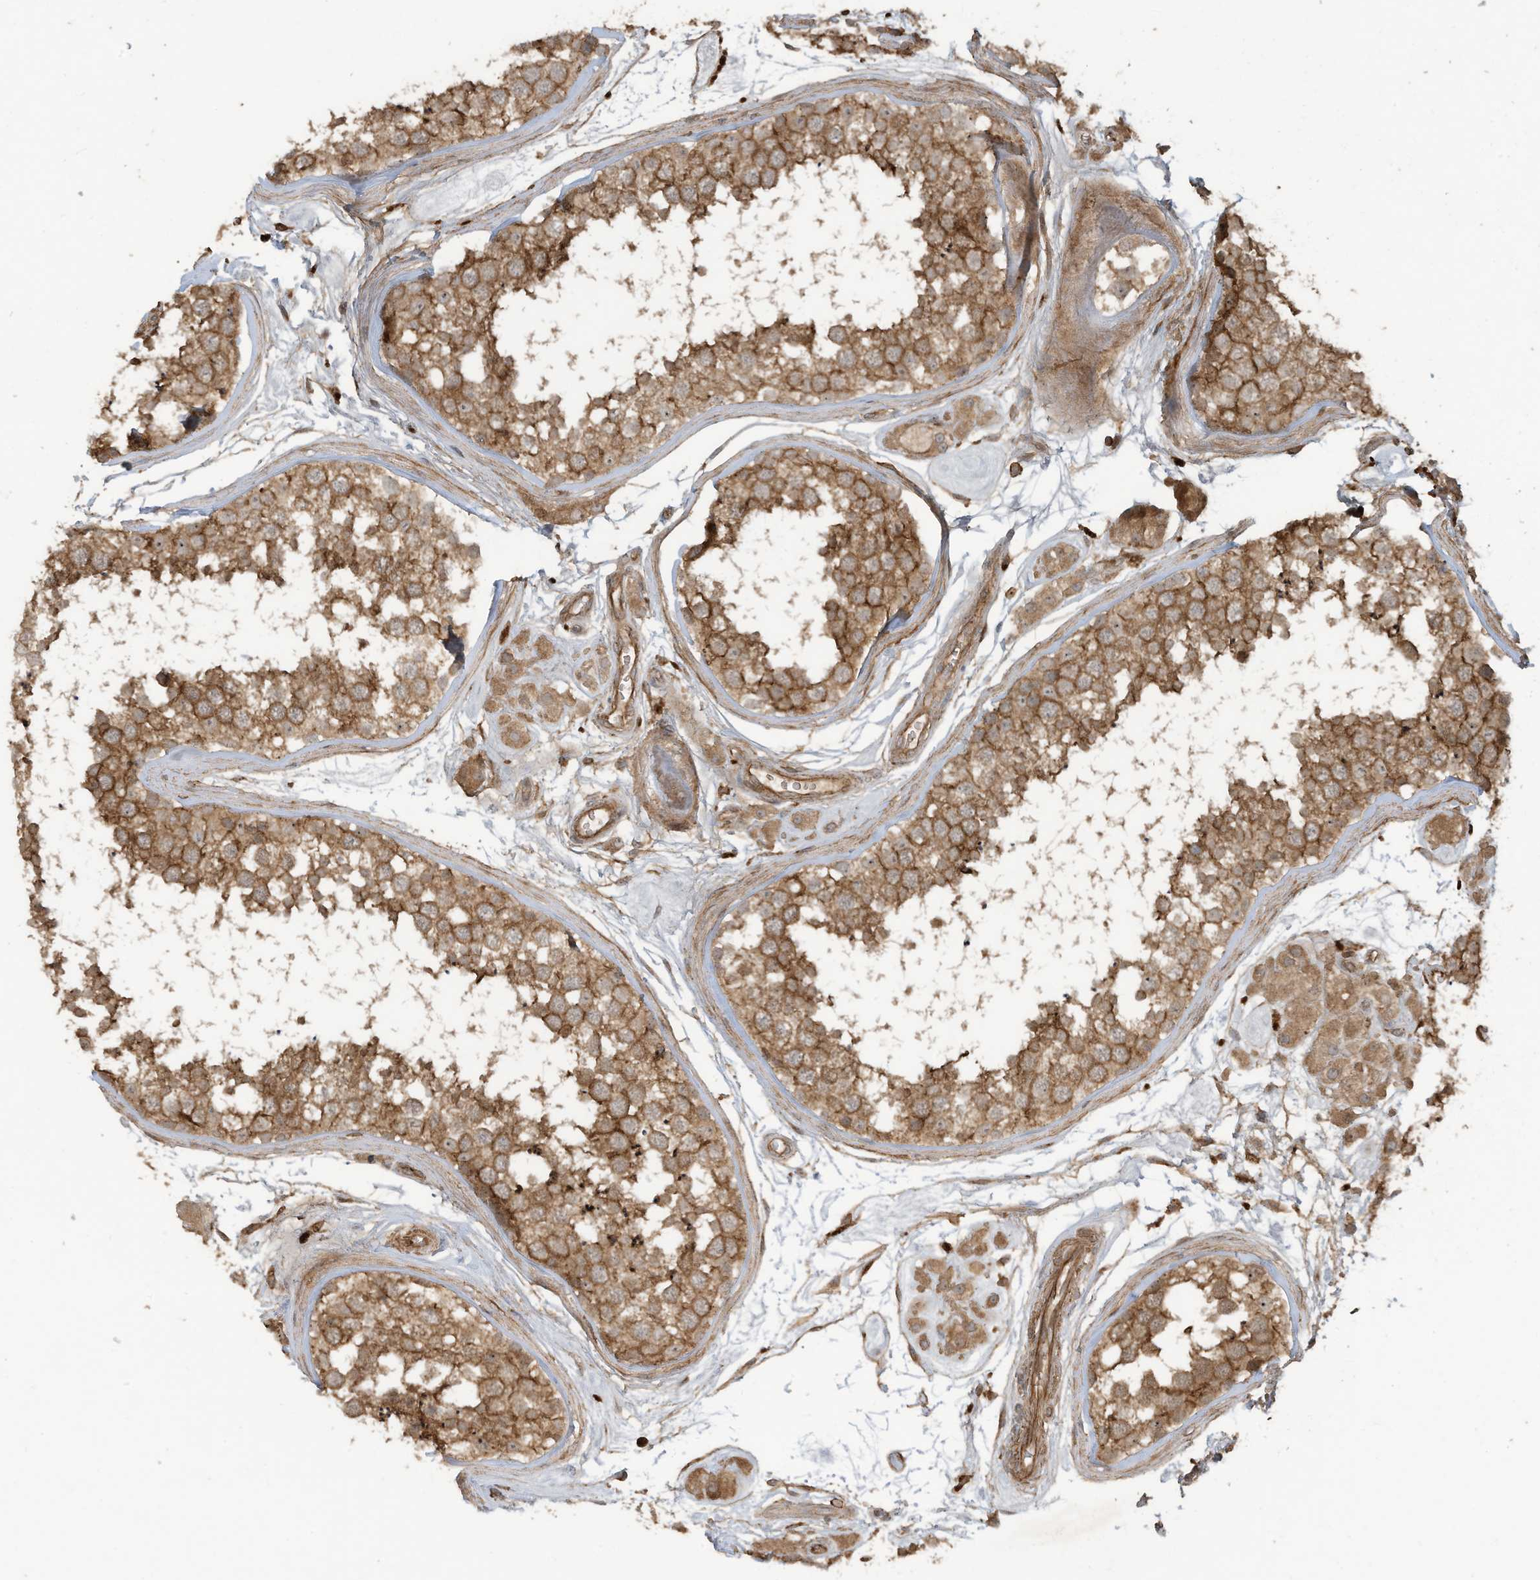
{"staining": {"intensity": "moderate", "quantity": ">75%", "location": "cytoplasmic/membranous"}, "tissue": "testis", "cell_type": "Cells in seminiferous ducts", "image_type": "normal", "snomed": [{"axis": "morphology", "description": "Normal tissue, NOS"}, {"axis": "topography", "description": "Testis"}], "caption": "About >75% of cells in seminiferous ducts in unremarkable testis show moderate cytoplasmic/membranous protein positivity as visualized by brown immunohistochemical staining.", "gene": "DDIT4", "patient": {"sex": "male", "age": 56}}